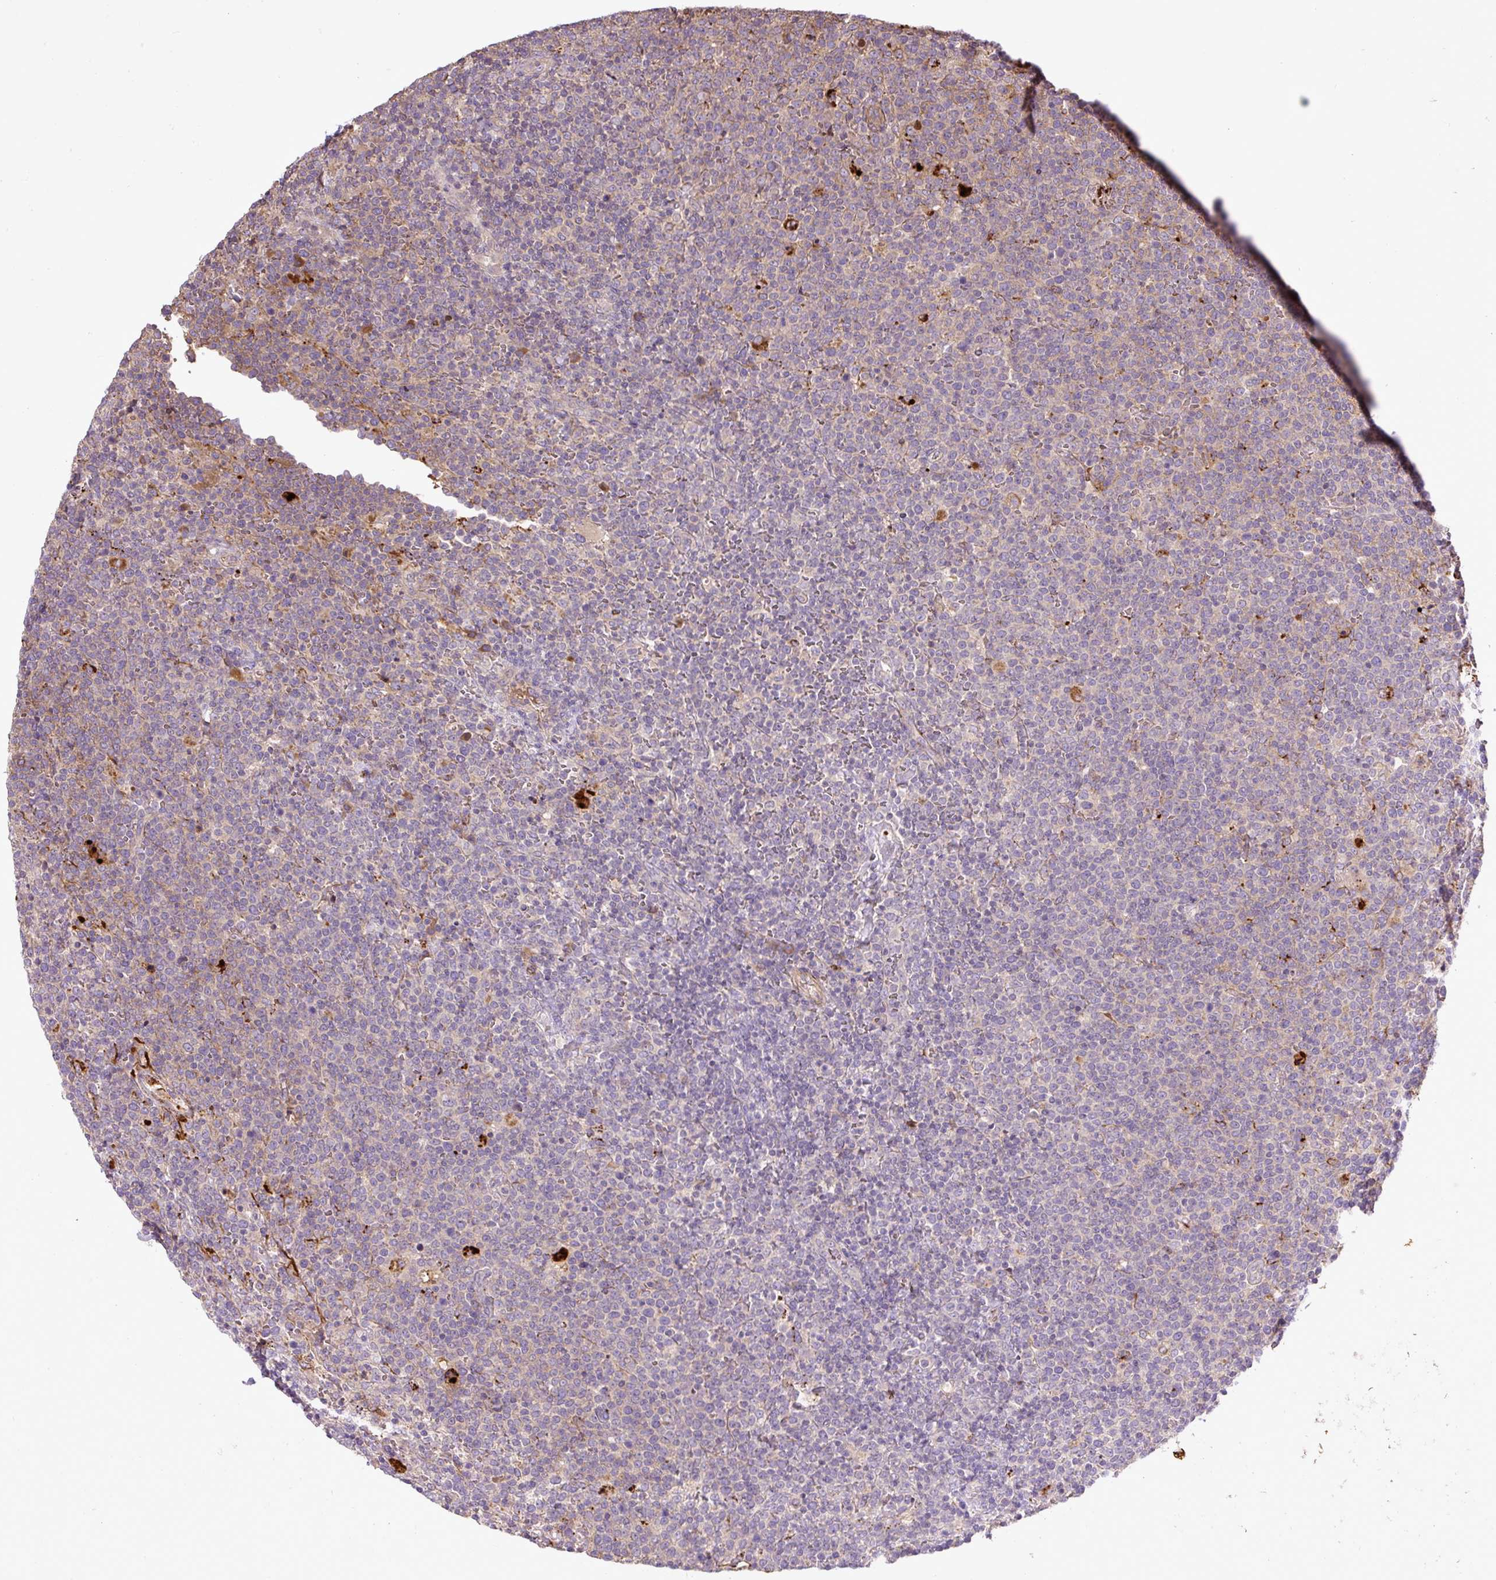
{"staining": {"intensity": "negative", "quantity": "none", "location": "none"}, "tissue": "lymphoma", "cell_type": "Tumor cells", "image_type": "cancer", "snomed": [{"axis": "morphology", "description": "Malignant lymphoma, non-Hodgkin's type, High grade"}, {"axis": "topography", "description": "Lymph node"}], "caption": "Photomicrograph shows no protein staining in tumor cells of malignant lymphoma, non-Hodgkin's type (high-grade) tissue.", "gene": "CXCL13", "patient": {"sex": "male", "age": 61}}